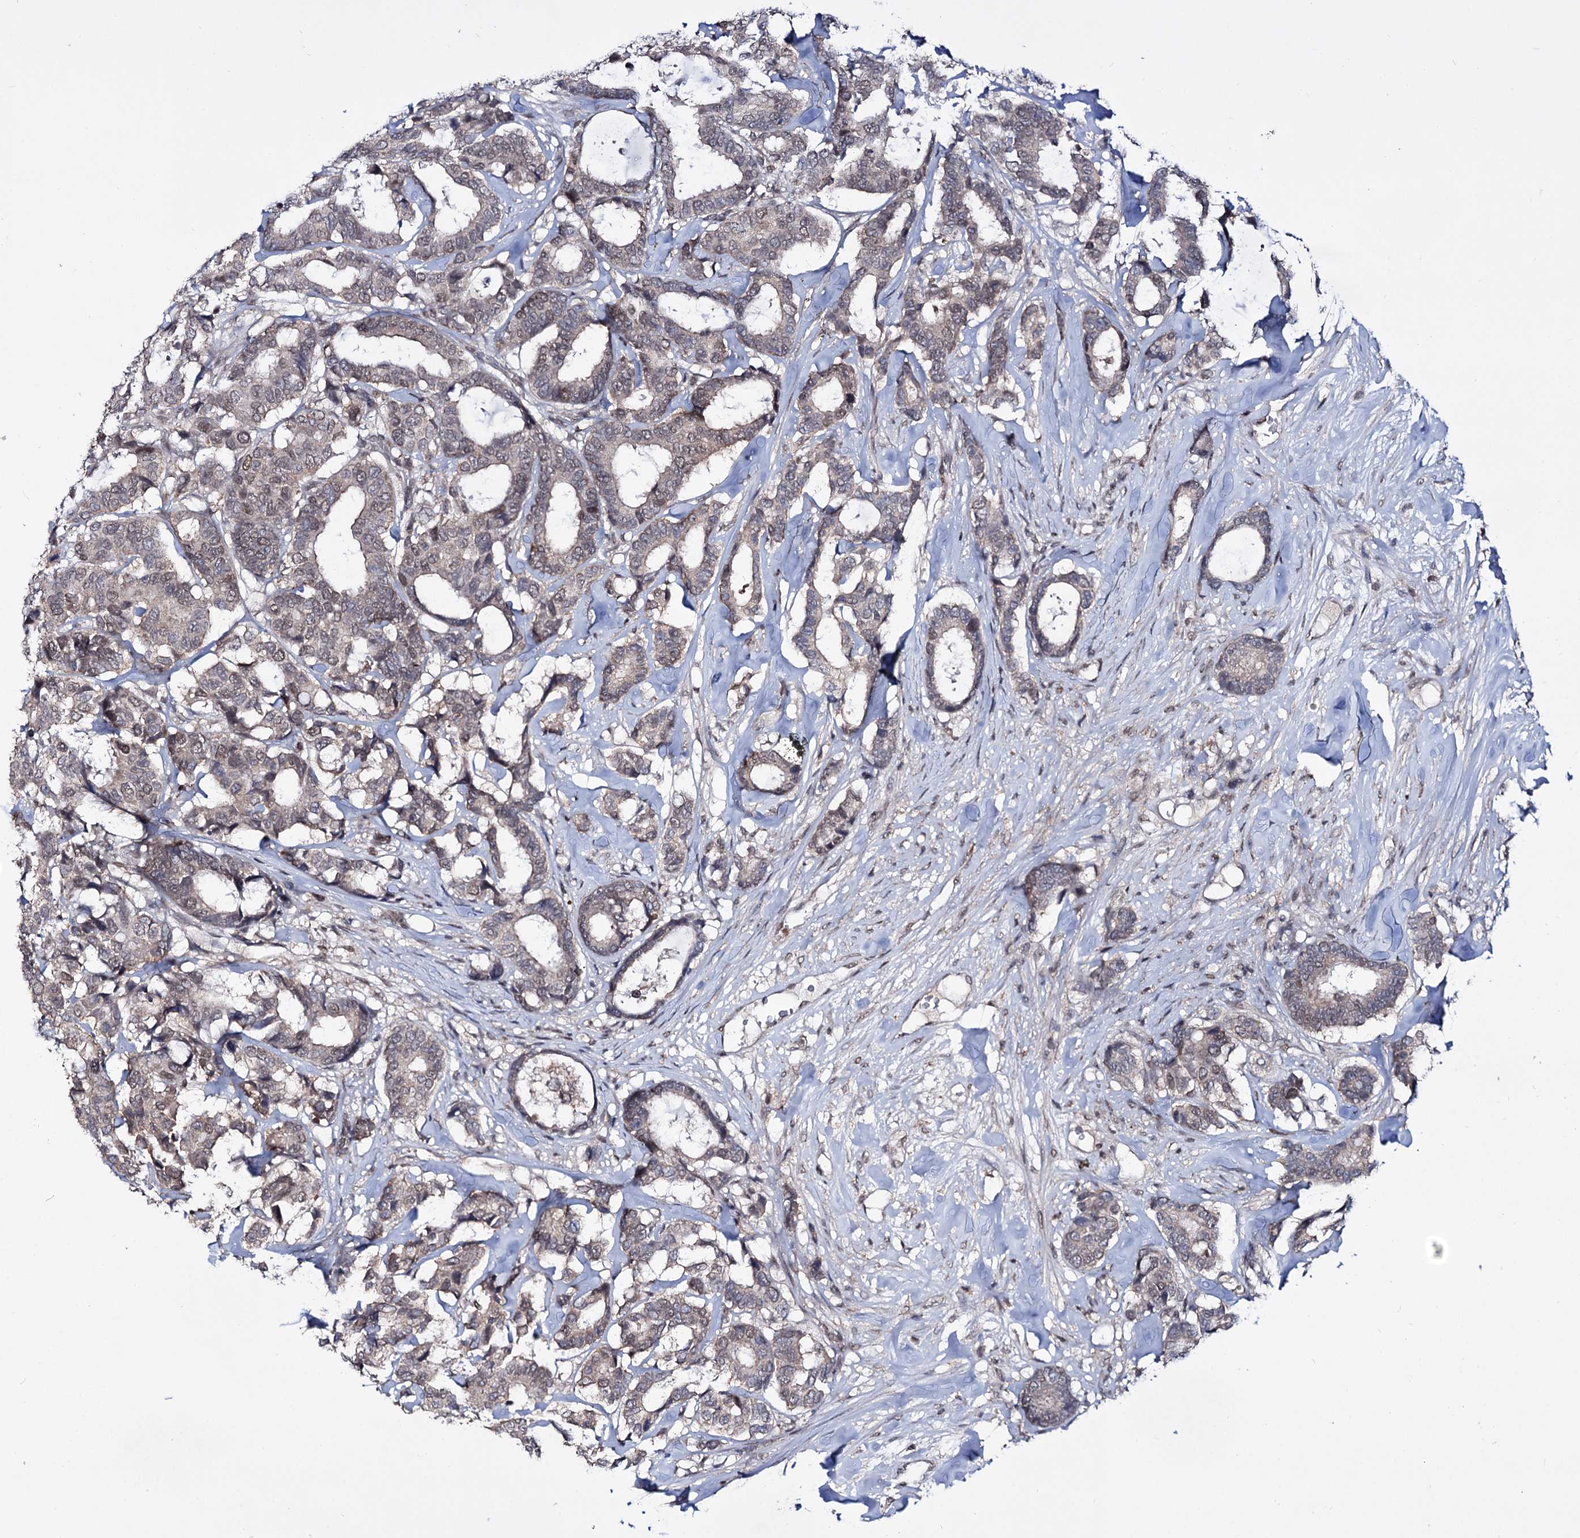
{"staining": {"intensity": "weak", "quantity": "25%-75%", "location": "nuclear"}, "tissue": "breast cancer", "cell_type": "Tumor cells", "image_type": "cancer", "snomed": [{"axis": "morphology", "description": "Duct carcinoma"}, {"axis": "topography", "description": "Breast"}], "caption": "Protein staining of breast cancer (invasive ductal carcinoma) tissue shows weak nuclear positivity in approximately 25%-75% of tumor cells.", "gene": "SMCHD1", "patient": {"sex": "female", "age": 87}}